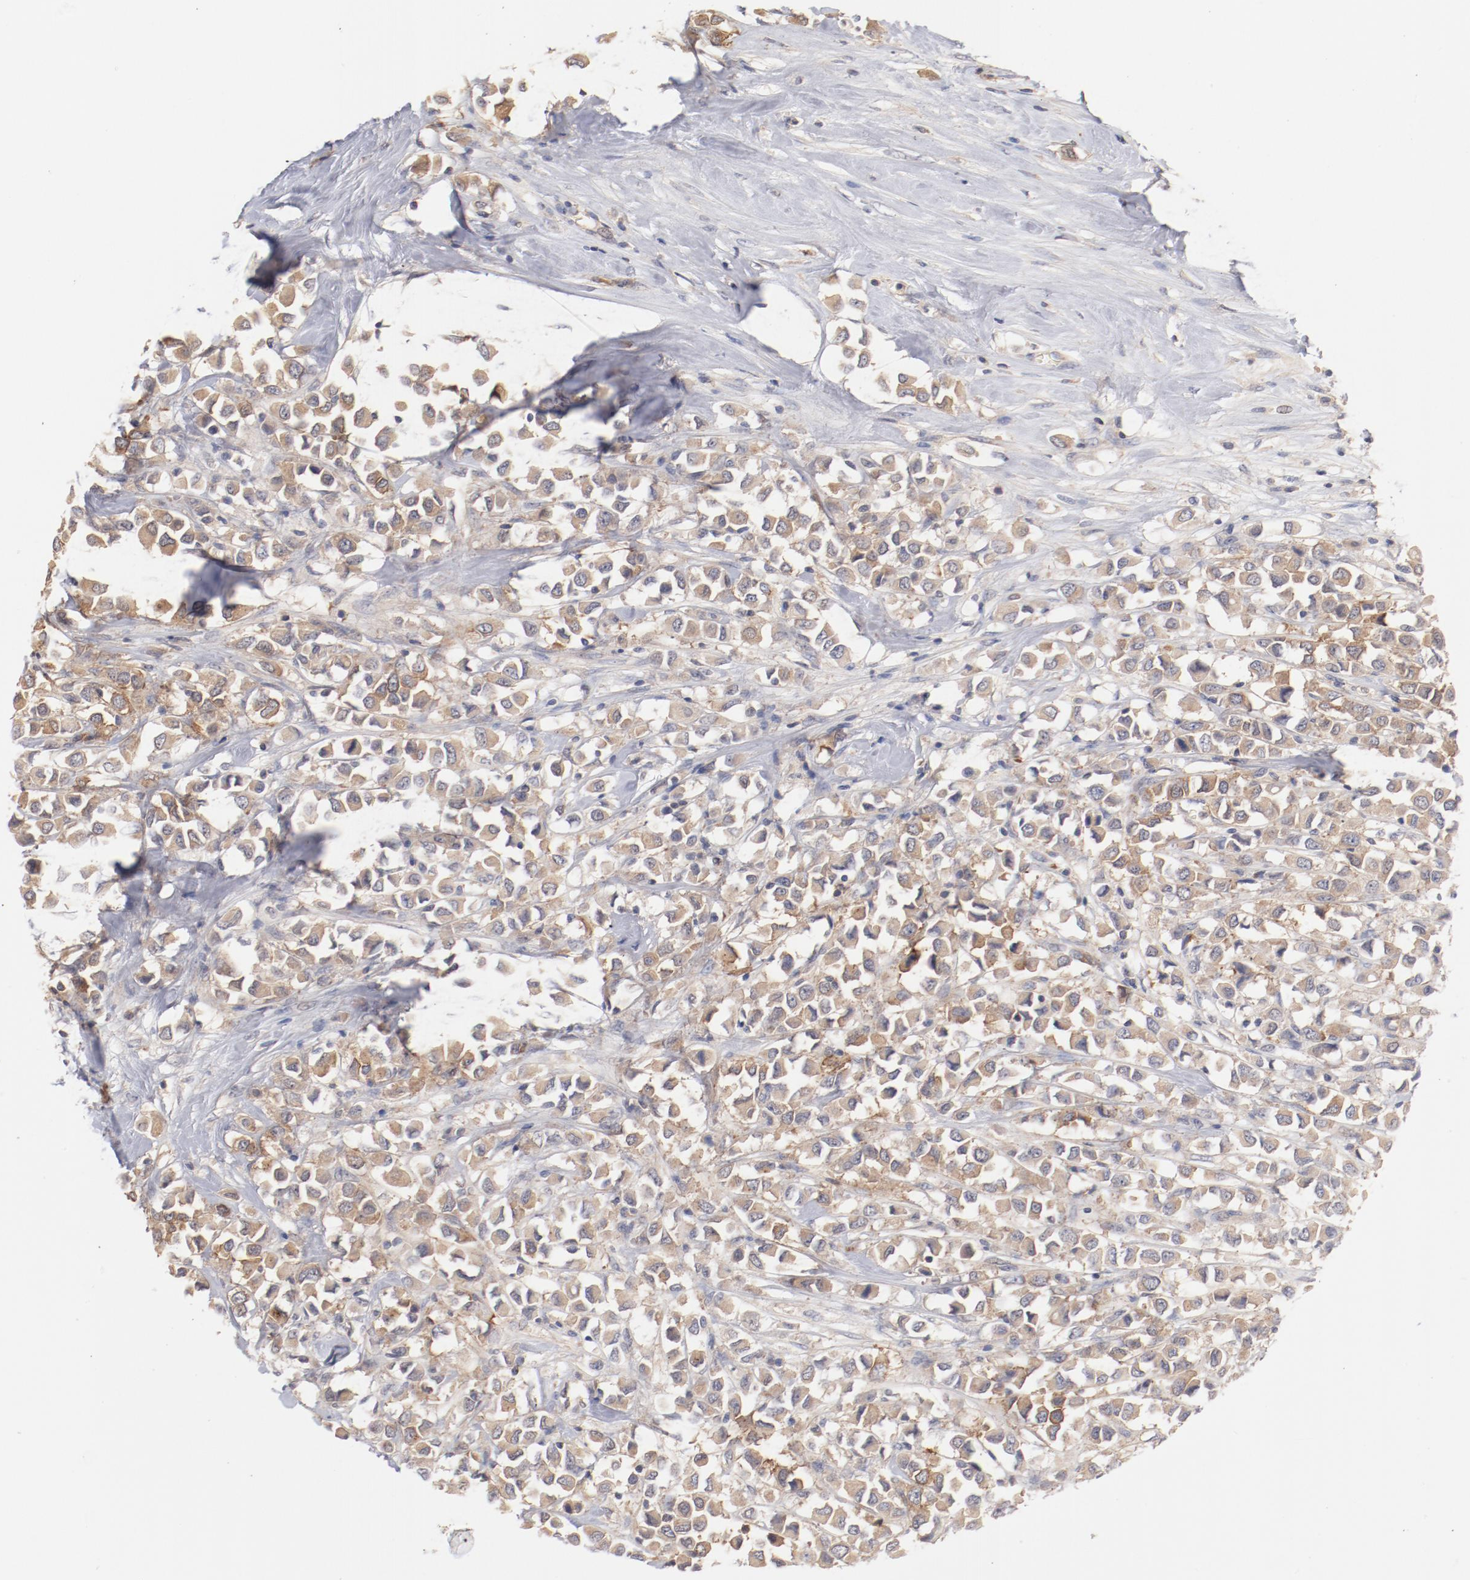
{"staining": {"intensity": "moderate", "quantity": ">75%", "location": "cytoplasmic/membranous"}, "tissue": "breast cancer", "cell_type": "Tumor cells", "image_type": "cancer", "snomed": [{"axis": "morphology", "description": "Duct carcinoma"}, {"axis": "topography", "description": "Breast"}], "caption": "Human breast cancer stained with a brown dye reveals moderate cytoplasmic/membranous positive expression in approximately >75% of tumor cells.", "gene": "SETD3", "patient": {"sex": "female", "age": 61}}